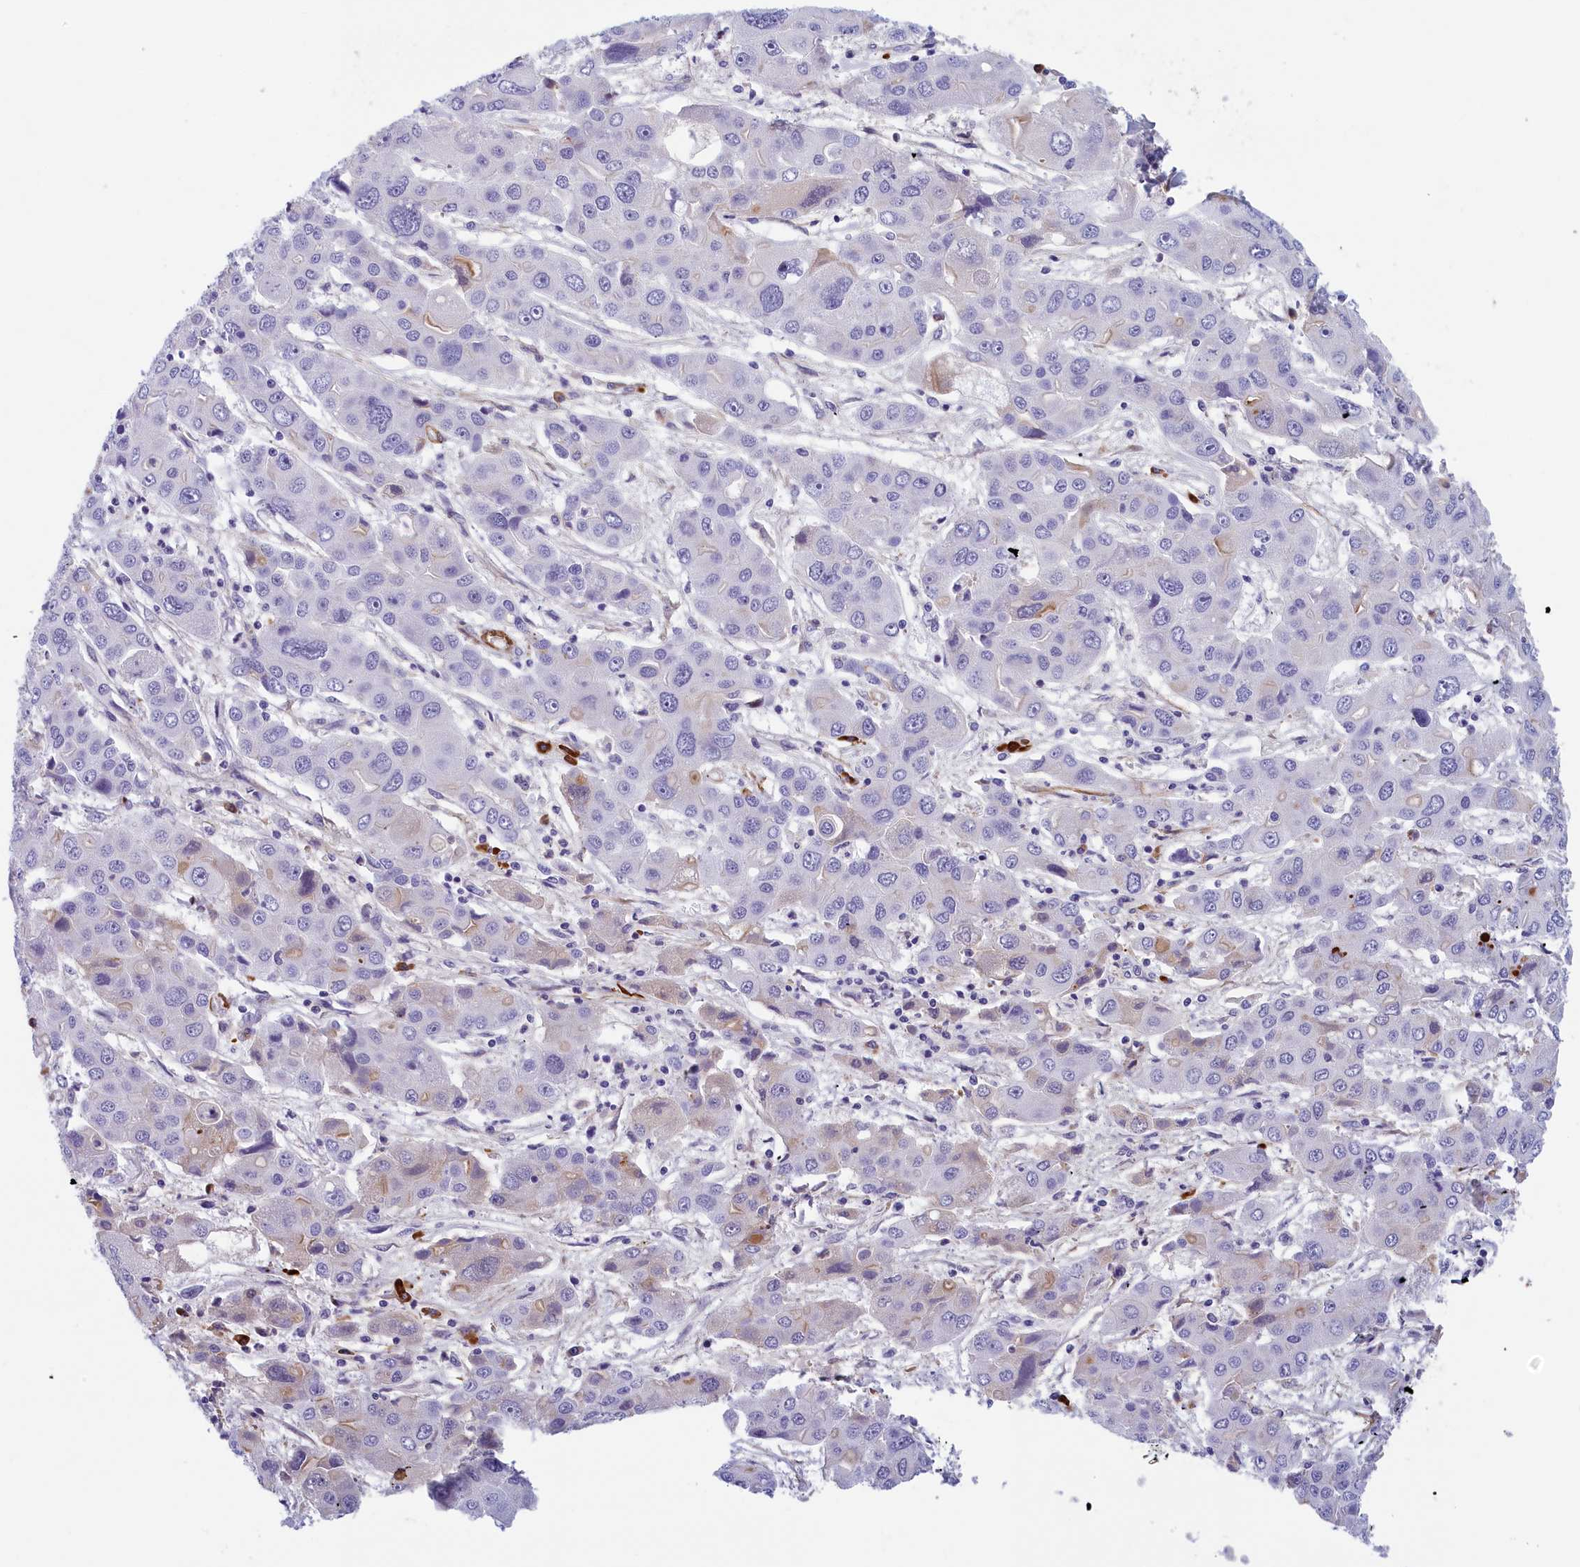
{"staining": {"intensity": "negative", "quantity": "none", "location": "none"}, "tissue": "liver cancer", "cell_type": "Tumor cells", "image_type": "cancer", "snomed": [{"axis": "morphology", "description": "Cholangiocarcinoma"}, {"axis": "topography", "description": "Liver"}], "caption": "High magnification brightfield microscopy of liver cholangiocarcinoma stained with DAB (brown) and counterstained with hematoxylin (blue): tumor cells show no significant staining. (DAB IHC, high magnification).", "gene": "BCL2L13", "patient": {"sex": "male", "age": 67}}